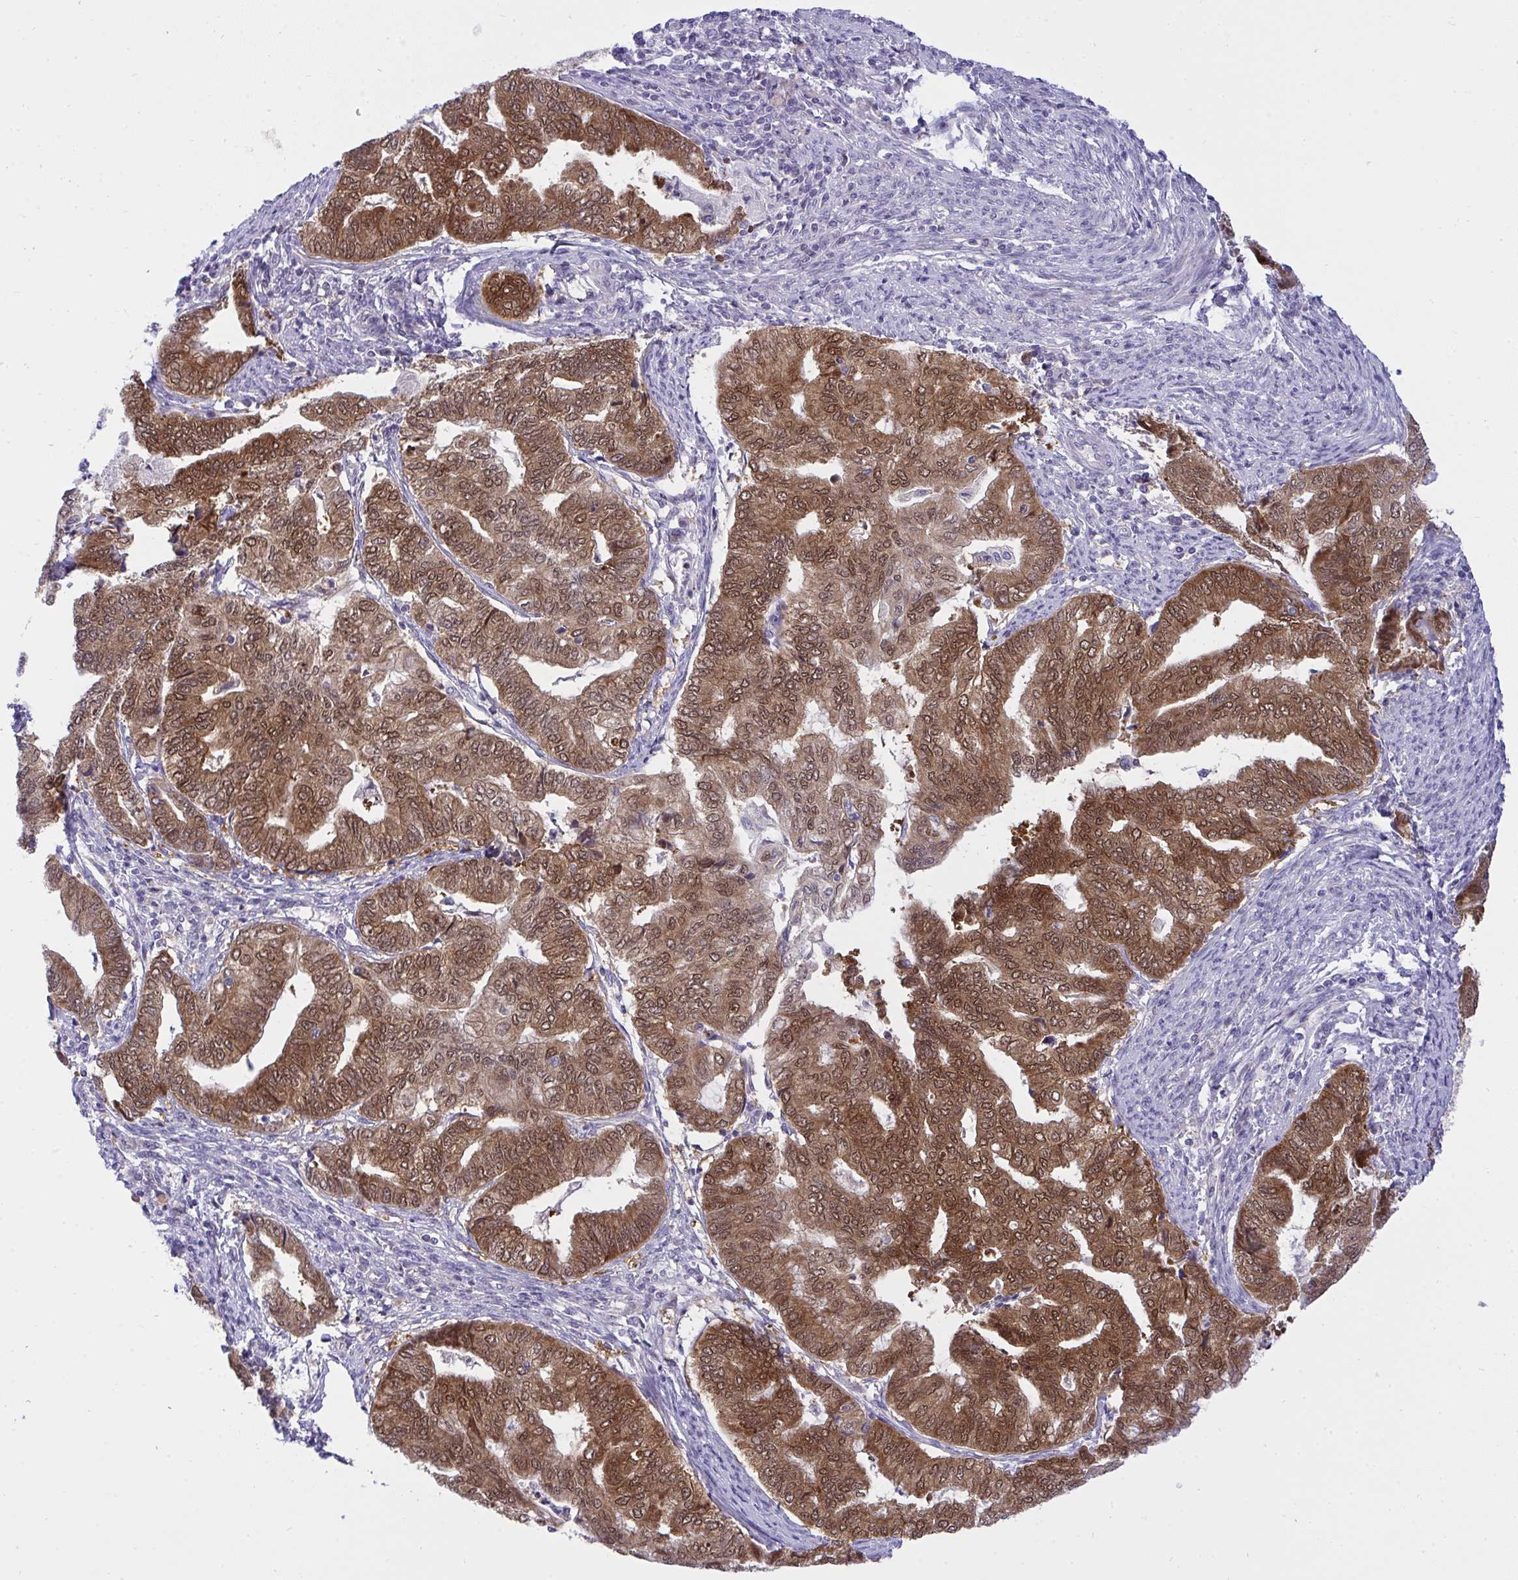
{"staining": {"intensity": "strong", "quantity": ">75%", "location": "cytoplasmic/membranous,nuclear"}, "tissue": "endometrial cancer", "cell_type": "Tumor cells", "image_type": "cancer", "snomed": [{"axis": "morphology", "description": "Adenocarcinoma, NOS"}, {"axis": "topography", "description": "Endometrium"}], "caption": "Approximately >75% of tumor cells in endometrial cancer (adenocarcinoma) reveal strong cytoplasmic/membranous and nuclear protein positivity as visualized by brown immunohistochemical staining.", "gene": "HOXD12", "patient": {"sex": "female", "age": 79}}